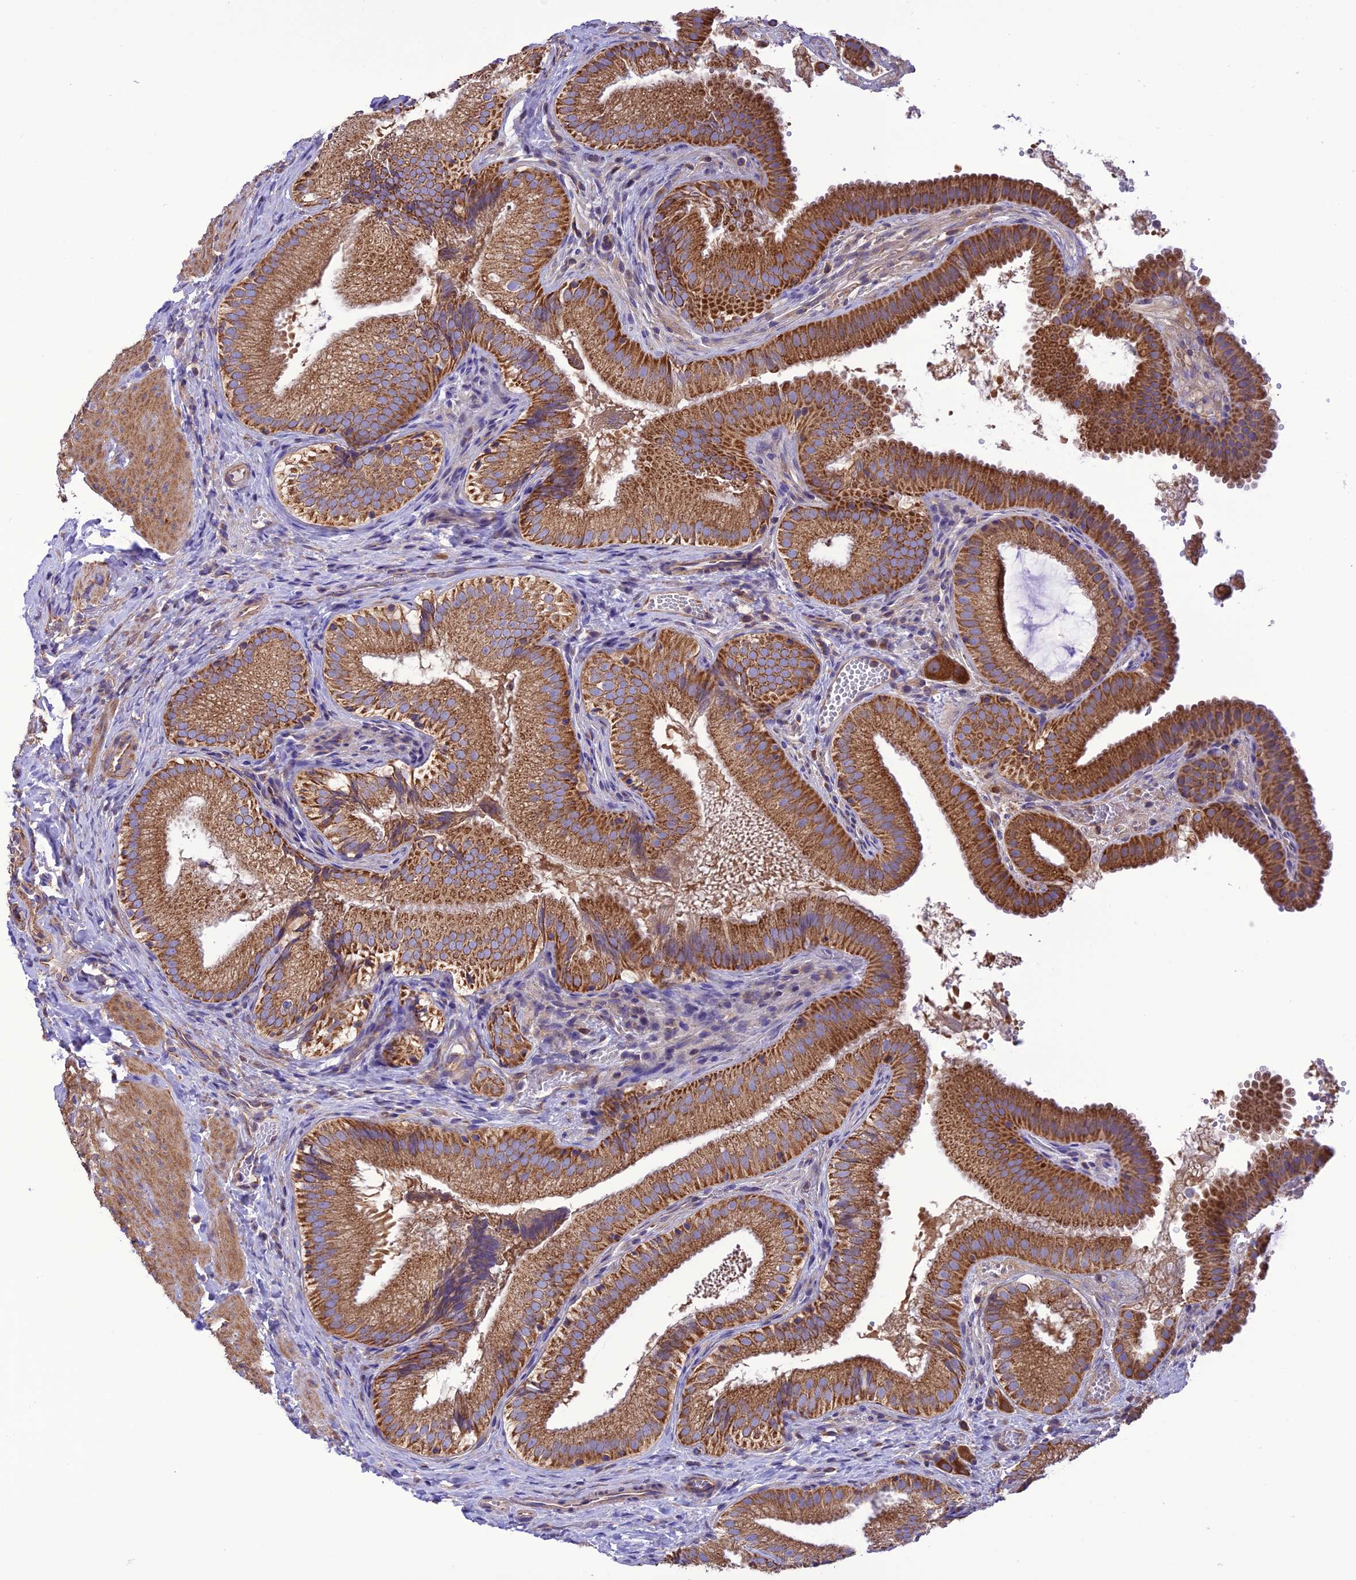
{"staining": {"intensity": "strong", "quantity": ">75%", "location": "cytoplasmic/membranous"}, "tissue": "gallbladder", "cell_type": "Glandular cells", "image_type": "normal", "snomed": [{"axis": "morphology", "description": "Normal tissue, NOS"}, {"axis": "topography", "description": "Gallbladder"}], "caption": "This is a micrograph of IHC staining of benign gallbladder, which shows strong expression in the cytoplasmic/membranous of glandular cells.", "gene": "MAP3K12", "patient": {"sex": "female", "age": 30}}